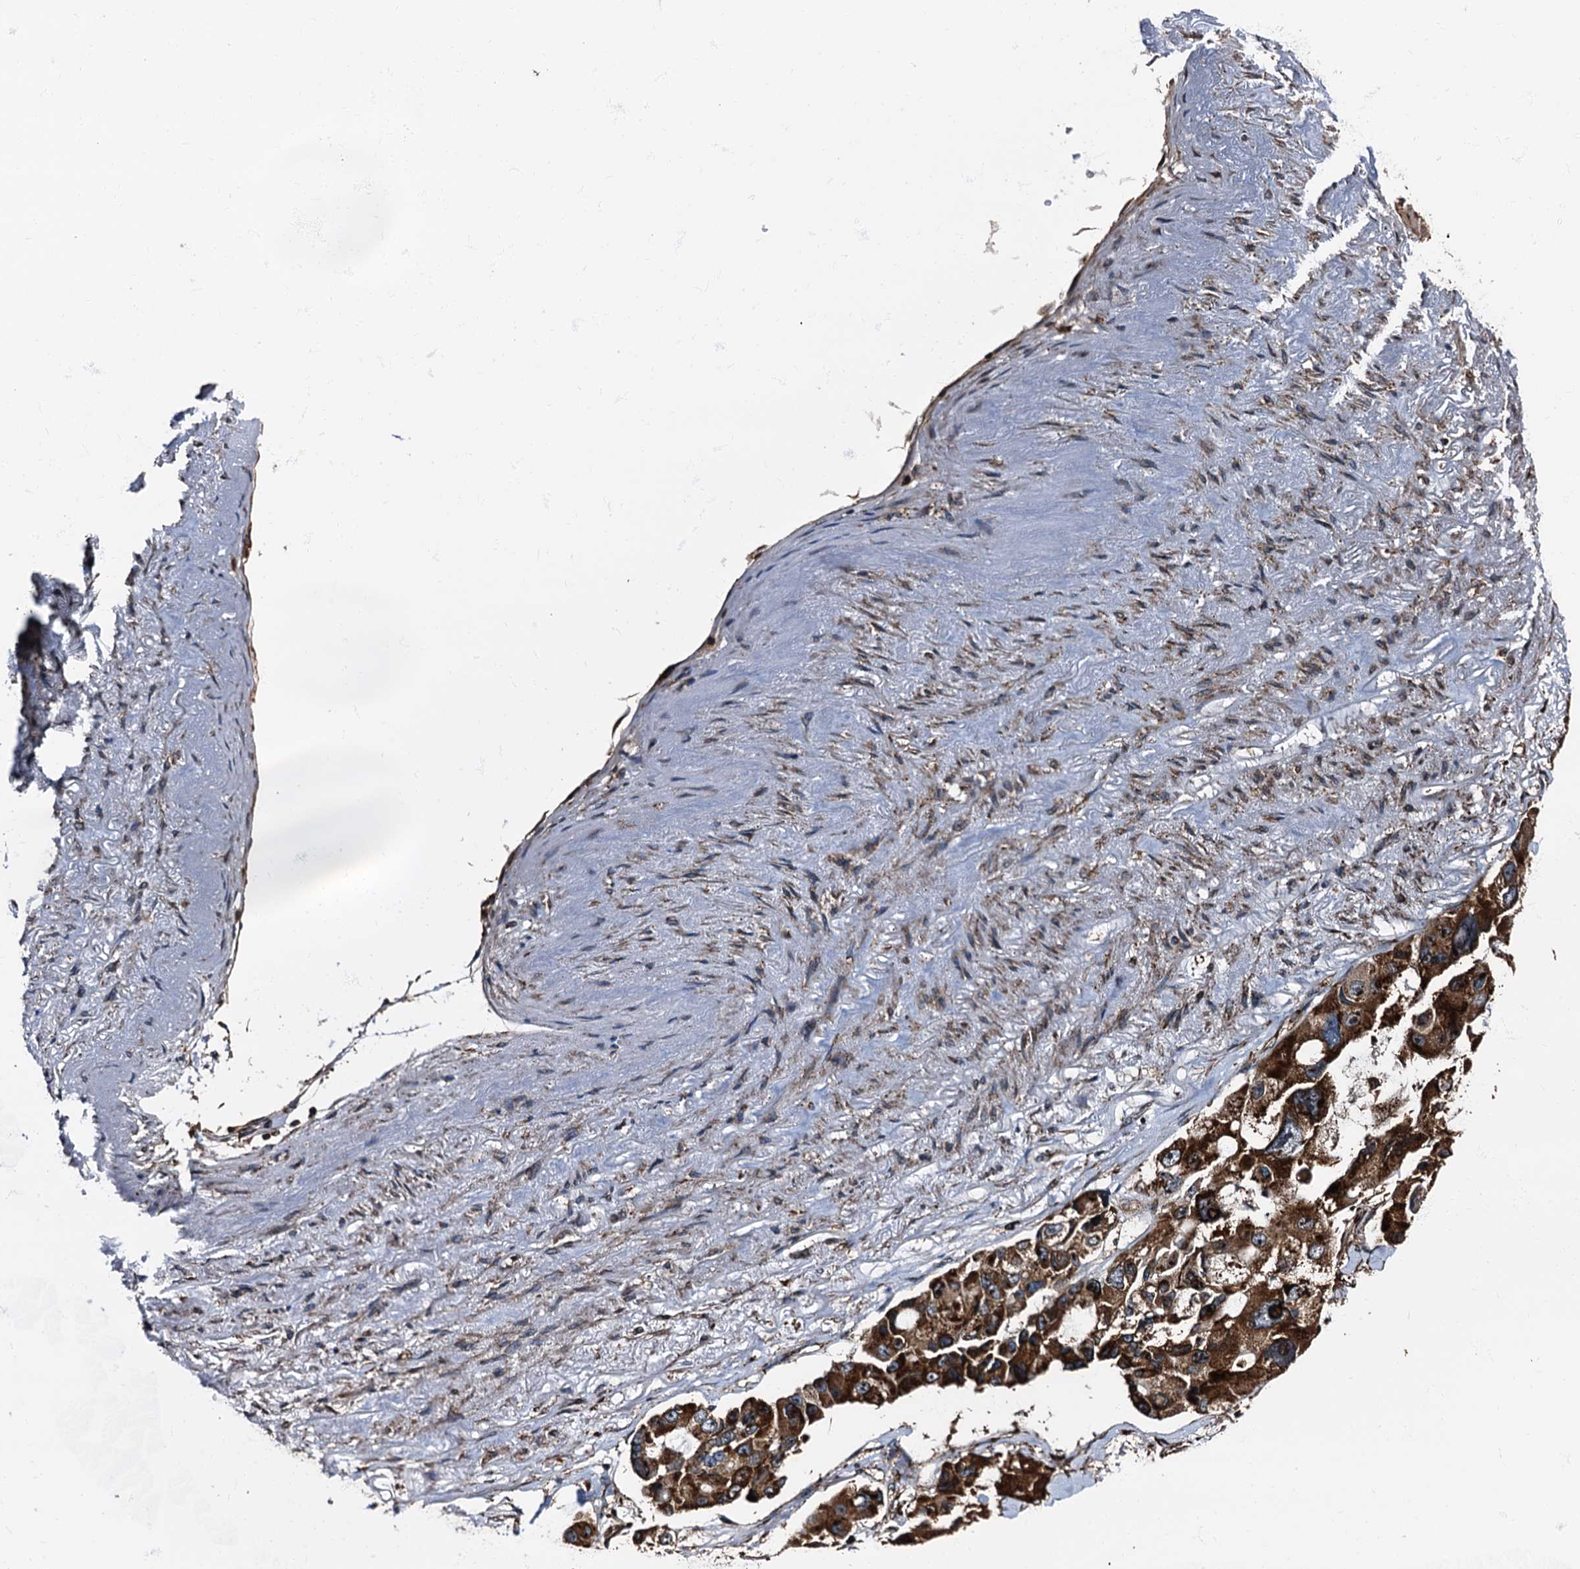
{"staining": {"intensity": "strong", "quantity": ">75%", "location": "cytoplasmic/membranous"}, "tissue": "lung cancer", "cell_type": "Tumor cells", "image_type": "cancer", "snomed": [{"axis": "morphology", "description": "Adenocarcinoma, NOS"}, {"axis": "topography", "description": "Lung"}], "caption": "An image of adenocarcinoma (lung) stained for a protein displays strong cytoplasmic/membranous brown staining in tumor cells. (Brightfield microscopy of DAB IHC at high magnification).", "gene": "ATP2C1", "patient": {"sex": "female", "age": 54}}